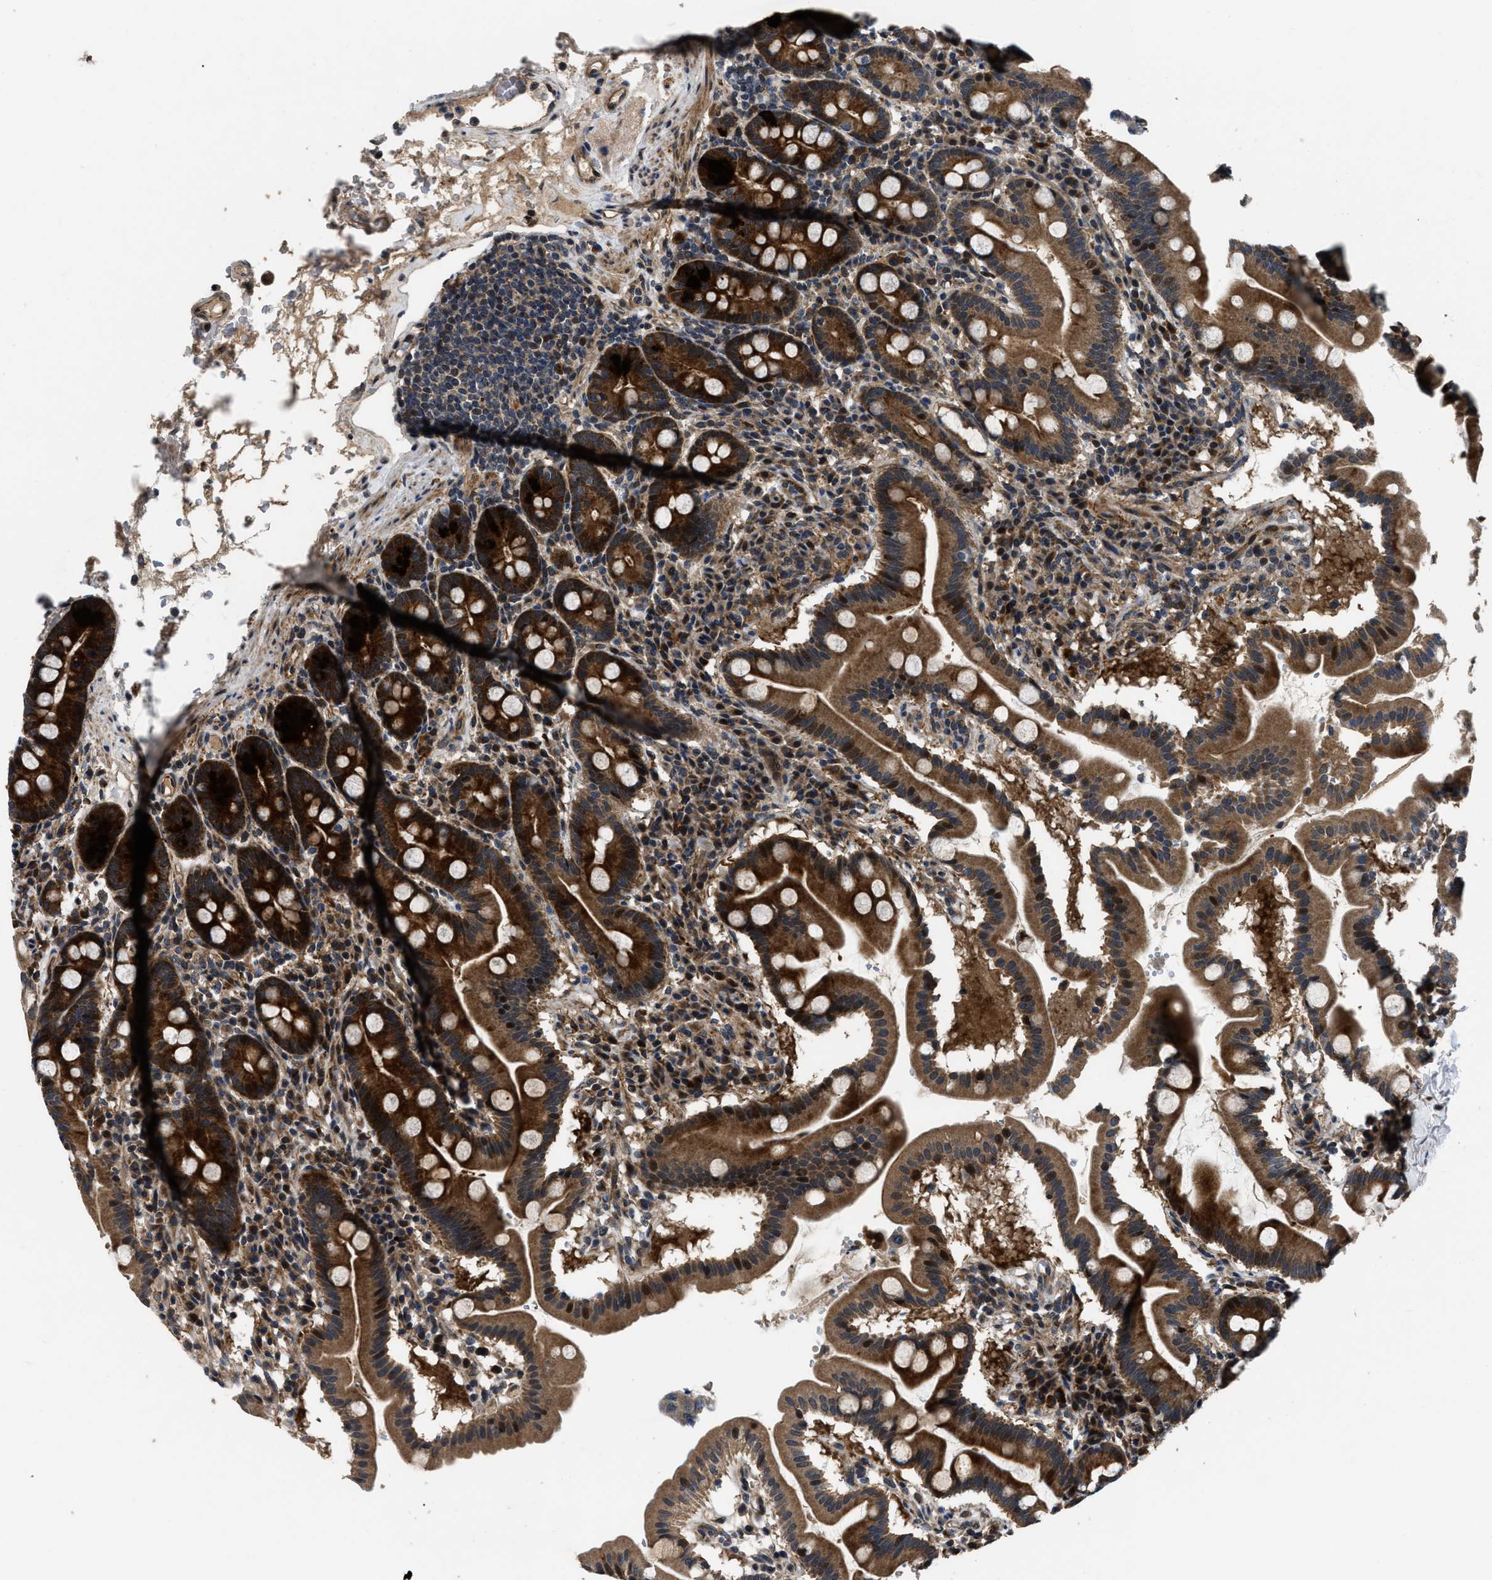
{"staining": {"intensity": "strong", "quantity": ">75%", "location": "cytoplasmic/membranous,nuclear"}, "tissue": "duodenum", "cell_type": "Glandular cells", "image_type": "normal", "snomed": [{"axis": "morphology", "description": "Normal tissue, NOS"}, {"axis": "topography", "description": "Duodenum"}], "caption": "Duodenum stained for a protein (brown) demonstrates strong cytoplasmic/membranous,nuclear positive expression in about >75% of glandular cells.", "gene": "PPWD1", "patient": {"sex": "male", "age": 50}}